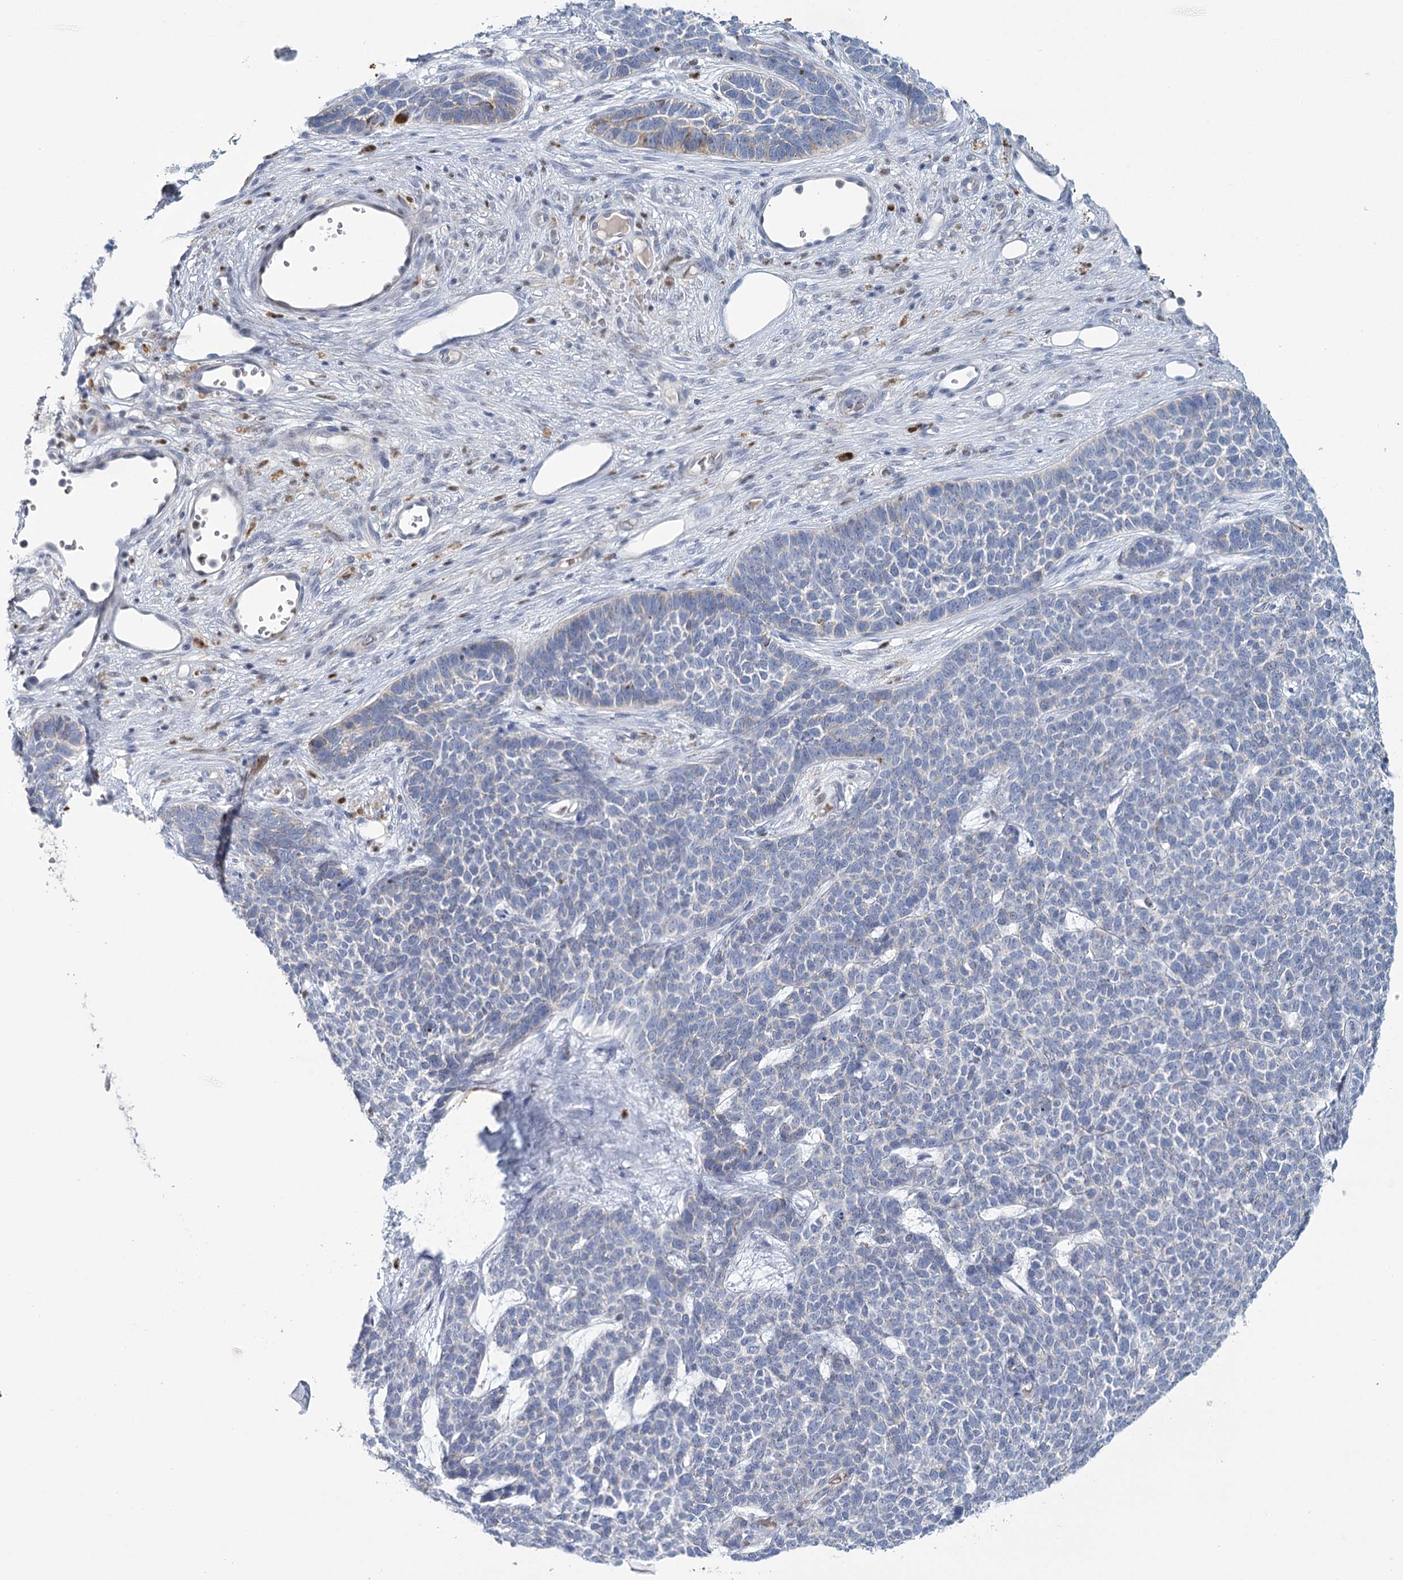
{"staining": {"intensity": "negative", "quantity": "none", "location": "none"}, "tissue": "skin cancer", "cell_type": "Tumor cells", "image_type": "cancer", "snomed": [{"axis": "morphology", "description": "Basal cell carcinoma"}, {"axis": "topography", "description": "Skin"}], "caption": "Tumor cells show no significant positivity in skin basal cell carcinoma.", "gene": "IGSF3", "patient": {"sex": "female", "age": 84}}